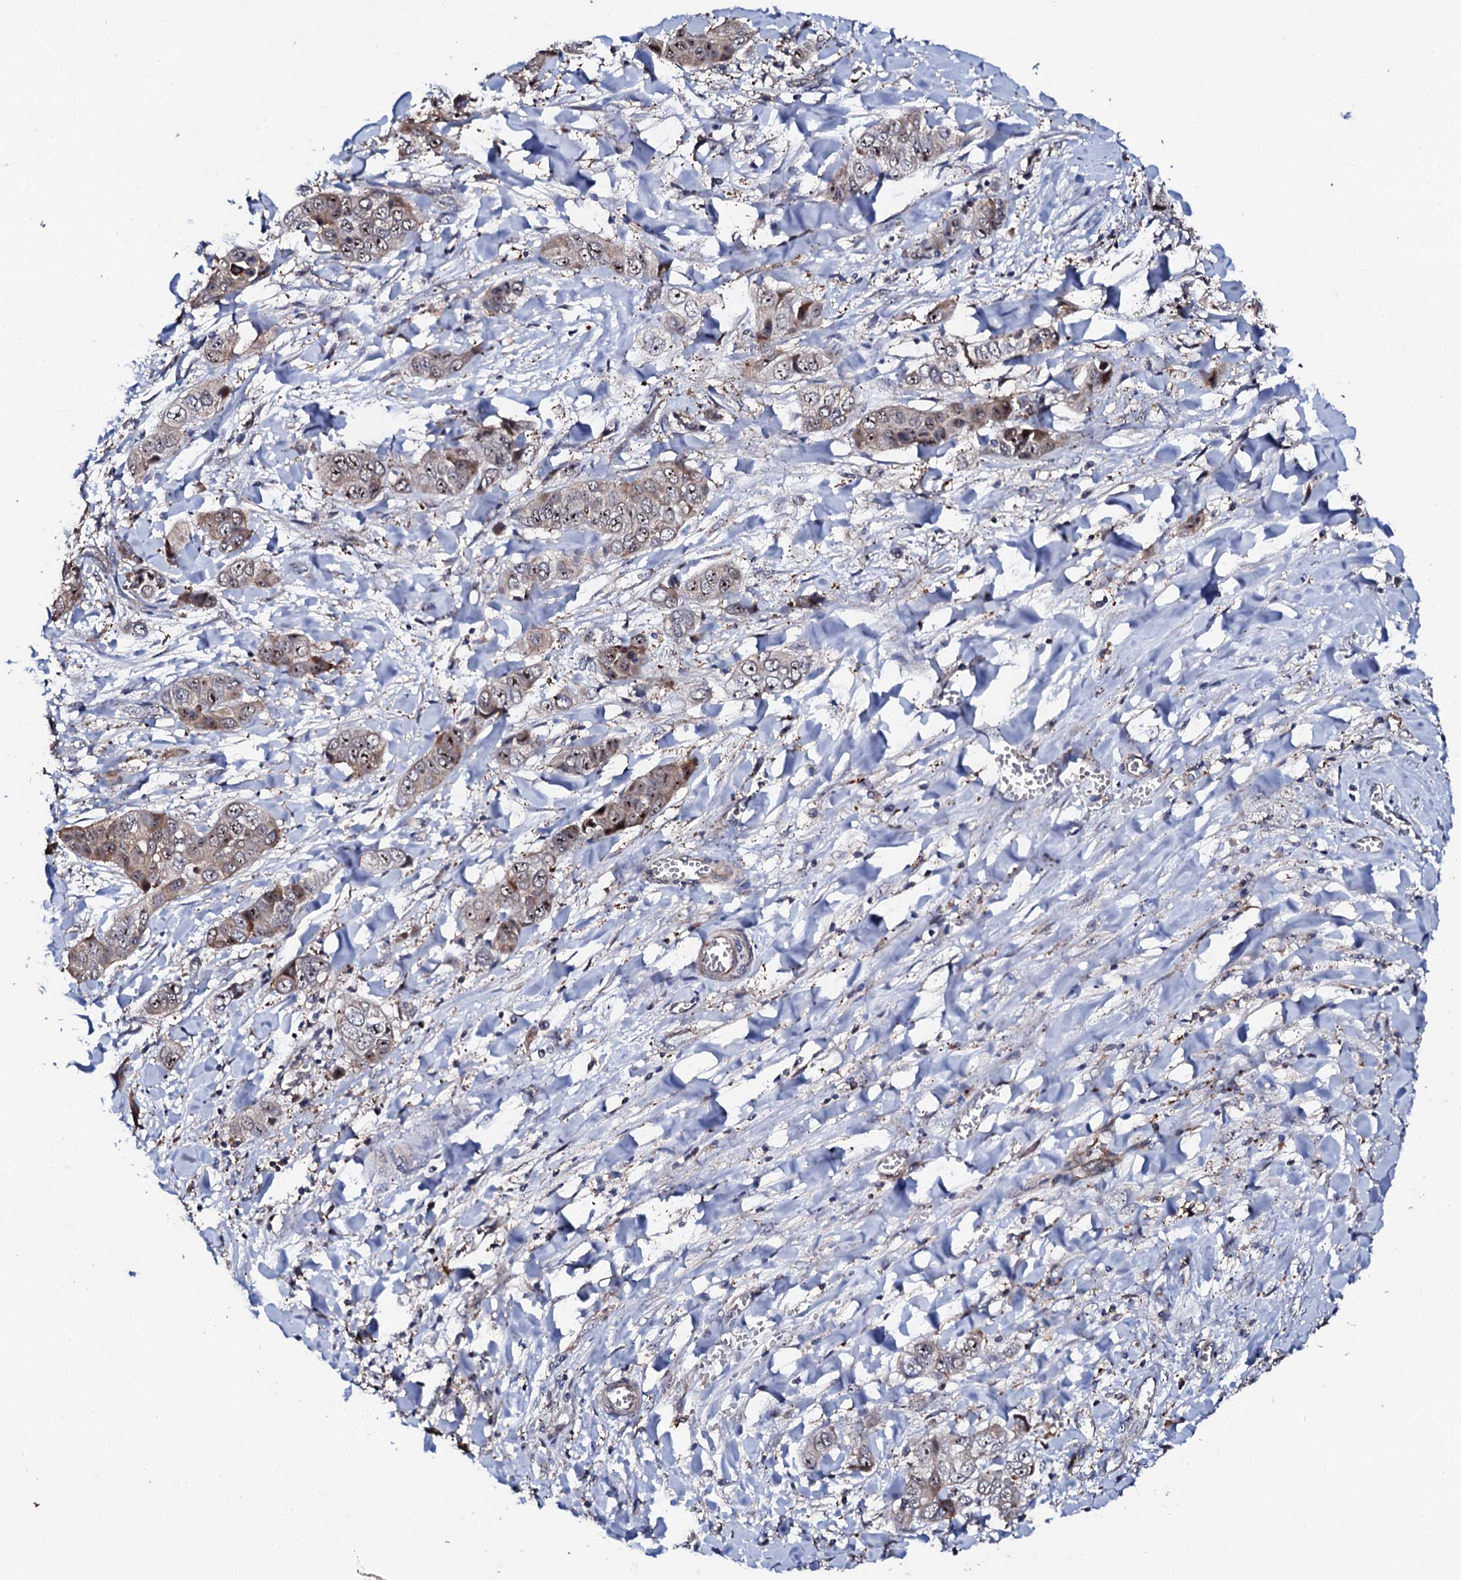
{"staining": {"intensity": "weak", "quantity": ">75%", "location": "cytoplasmic/membranous,nuclear"}, "tissue": "liver cancer", "cell_type": "Tumor cells", "image_type": "cancer", "snomed": [{"axis": "morphology", "description": "Cholangiocarcinoma"}, {"axis": "topography", "description": "Liver"}], "caption": "A histopathology image of liver cholangiocarcinoma stained for a protein displays weak cytoplasmic/membranous and nuclear brown staining in tumor cells.", "gene": "GTPBP4", "patient": {"sex": "female", "age": 52}}